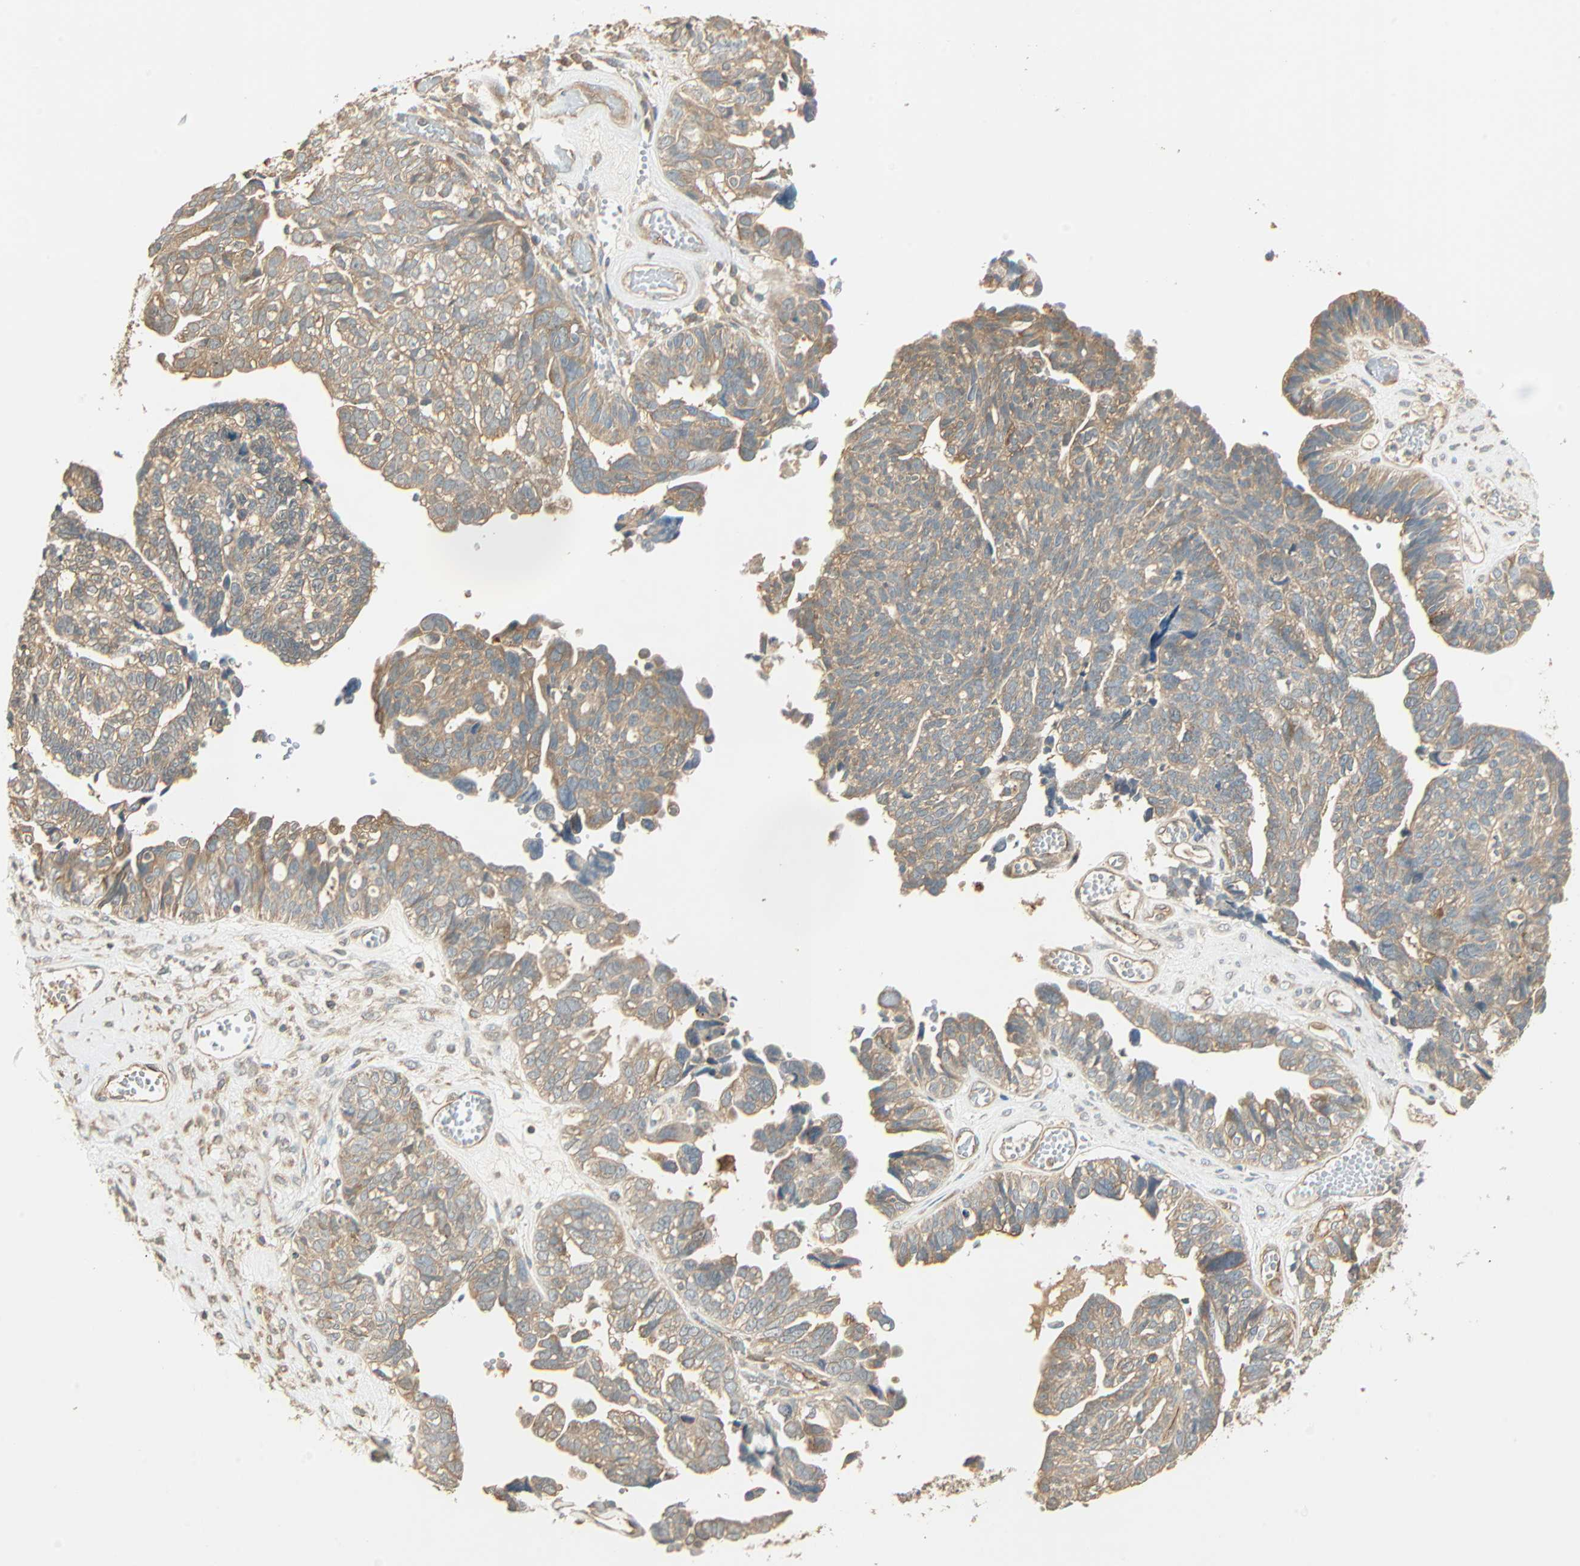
{"staining": {"intensity": "weak", "quantity": ">75%", "location": "cytoplasmic/membranous"}, "tissue": "ovarian cancer", "cell_type": "Tumor cells", "image_type": "cancer", "snomed": [{"axis": "morphology", "description": "Cystadenocarcinoma, serous, NOS"}, {"axis": "topography", "description": "Ovary"}], "caption": "An image of human ovarian serous cystadenocarcinoma stained for a protein displays weak cytoplasmic/membranous brown staining in tumor cells.", "gene": "GALK1", "patient": {"sex": "female", "age": 79}}